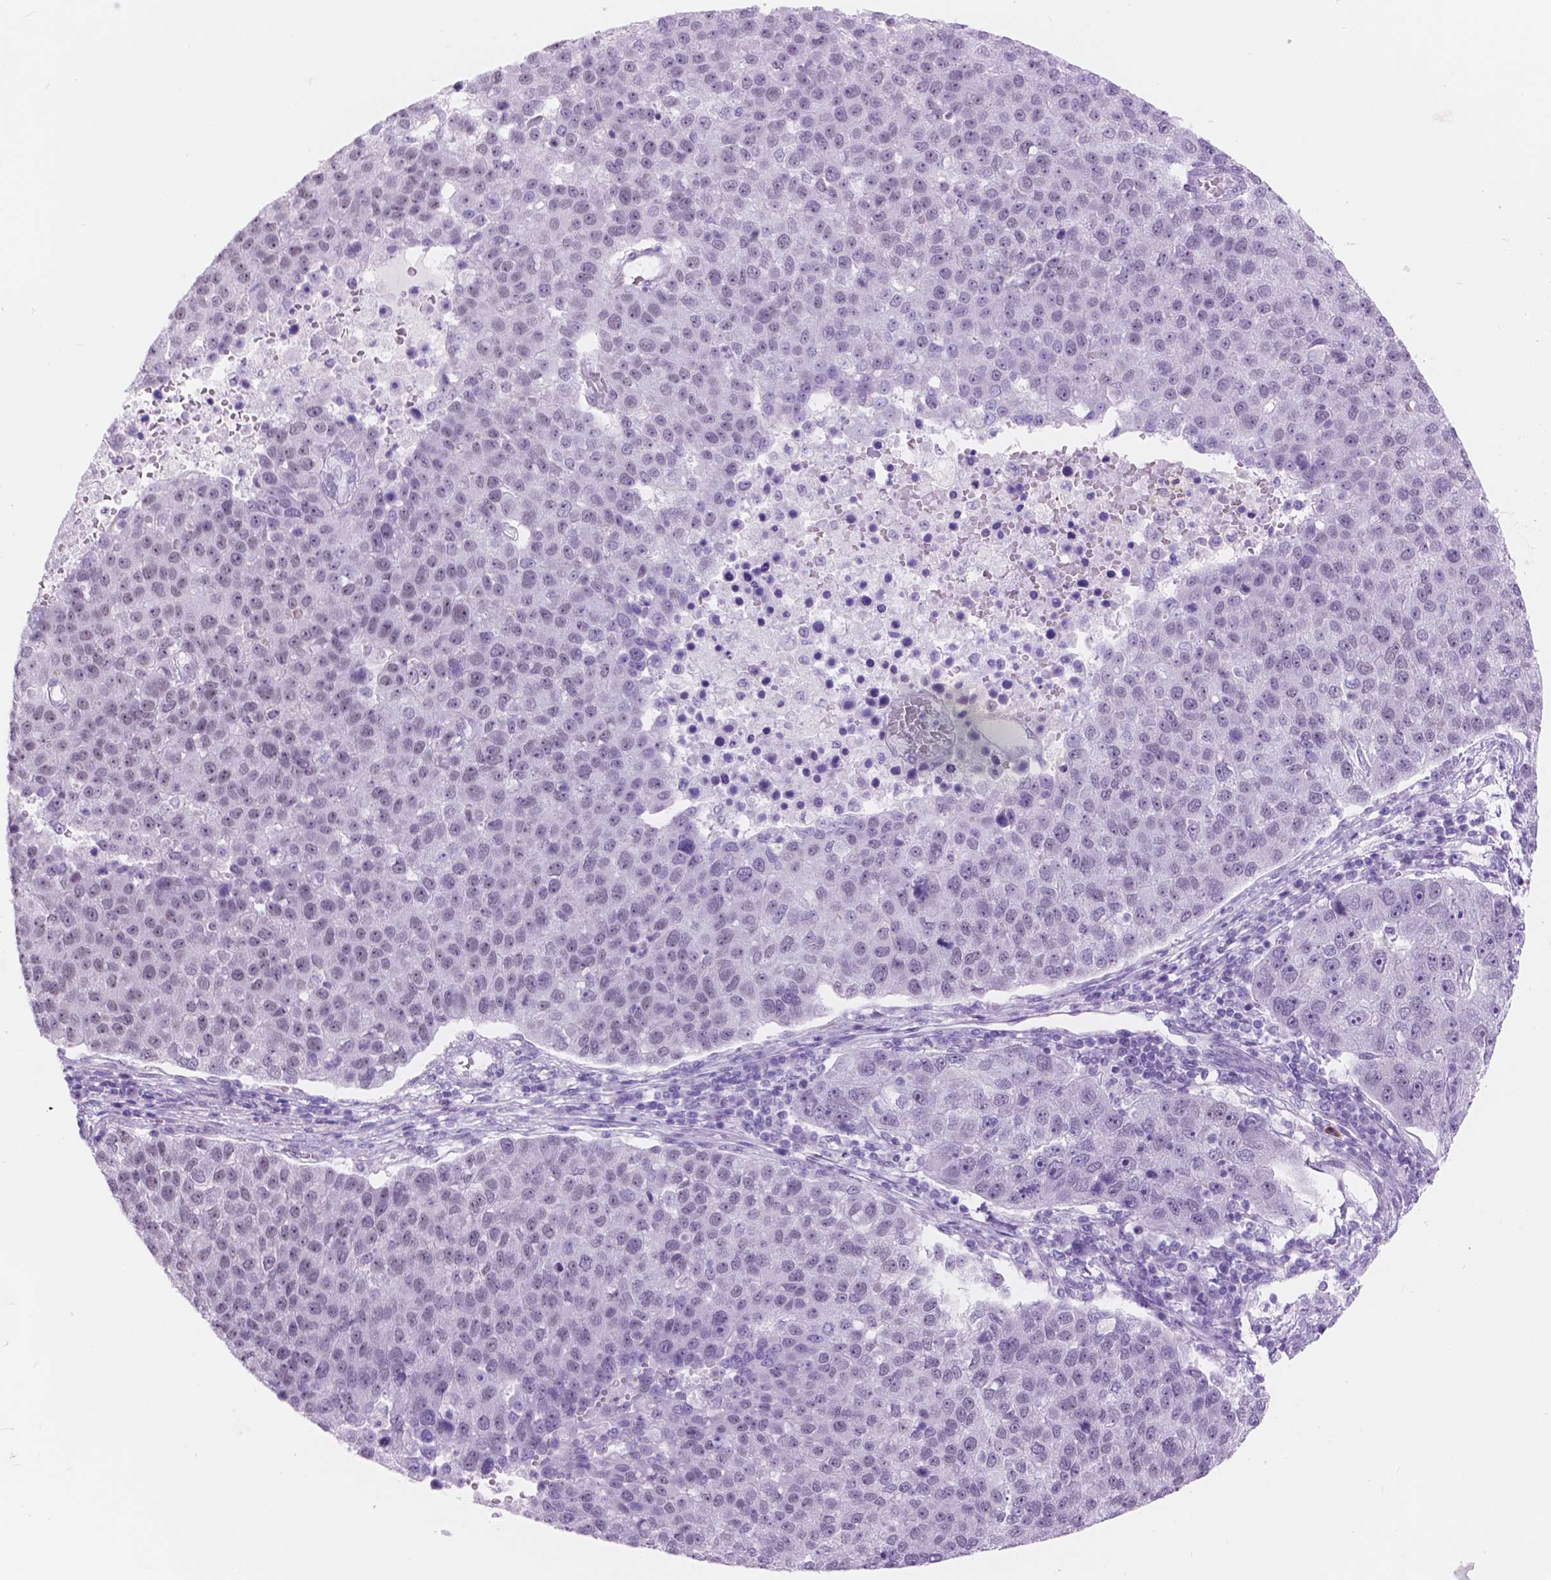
{"staining": {"intensity": "negative", "quantity": "none", "location": "none"}, "tissue": "pancreatic cancer", "cell_type": "Tumor cells", "image_type": "cancer", "snomed": [{"axis": "morphology", "description": "Adenocarcinoma, NOS"}, {"axis": "topography", "description": "Pancreas"}], "caption": "Pancreatic cancer (adenocarcinoma) stained for a protein using immunohistochemistry (IHC) displays no staining tumor cells.", "gene": "DCC", "patient": {"sex": "female", "age": 61}}